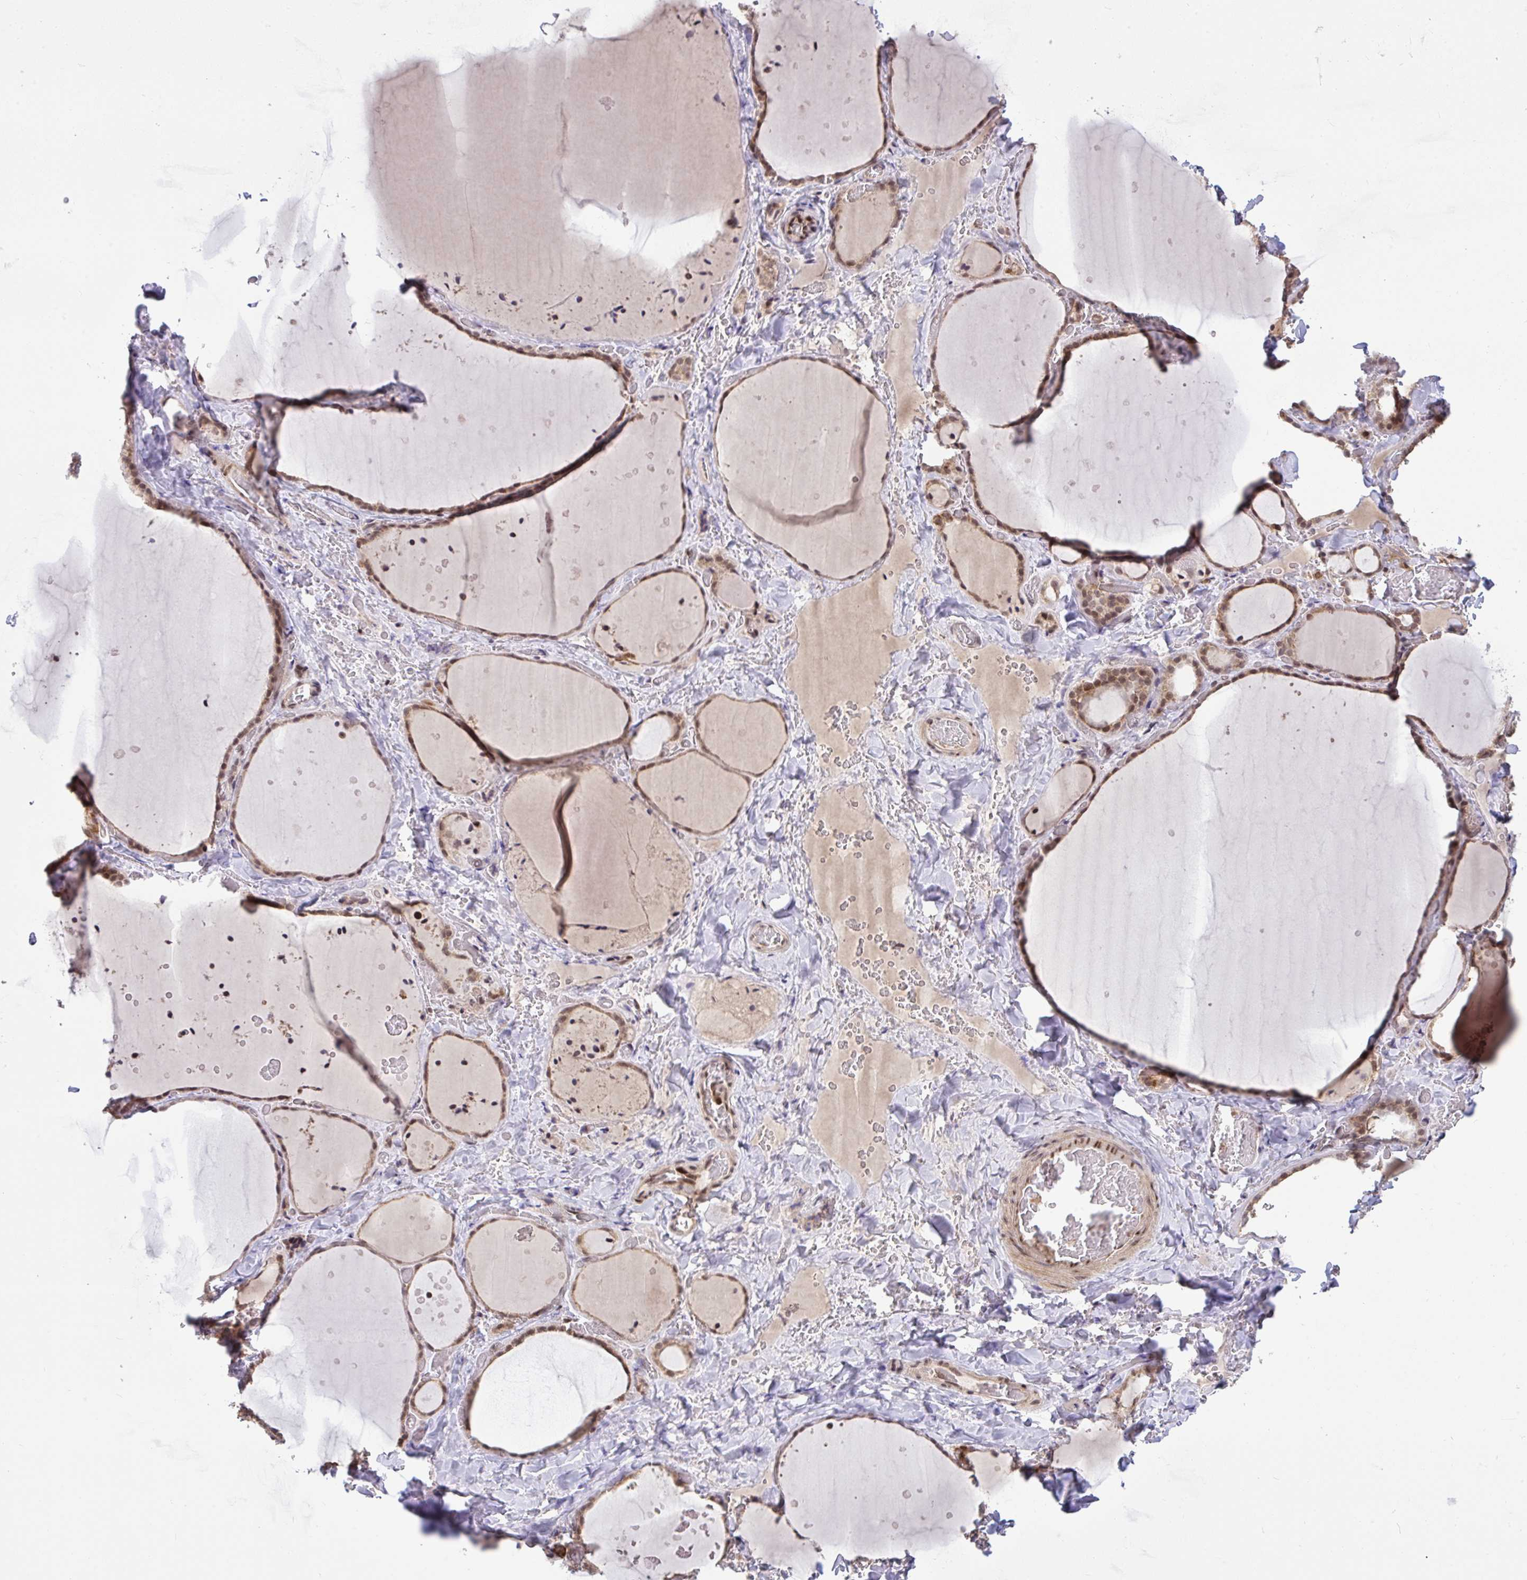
{"staining": {"intensity": "moderate", "quantity": ">75%", "location": "cytoplasmic/membranous,nuclear"}, "tissue": "thyroid gland", "cell_type": "Glandular cells", "image_type": "normal", "snomed": [{"axis": "morphology", "description": "Normal tissue, NOS"}, {"axis": "topography", "description": "Thyroid gland"}], "caption": "The immunohistochemical stain shows moderate cytoplasmic/membranous,nuclear positivity in glandular cells of unremarkable thyroid gland.", "gene": "KLF2", "patient": {"sex": "female", "age": 36}}